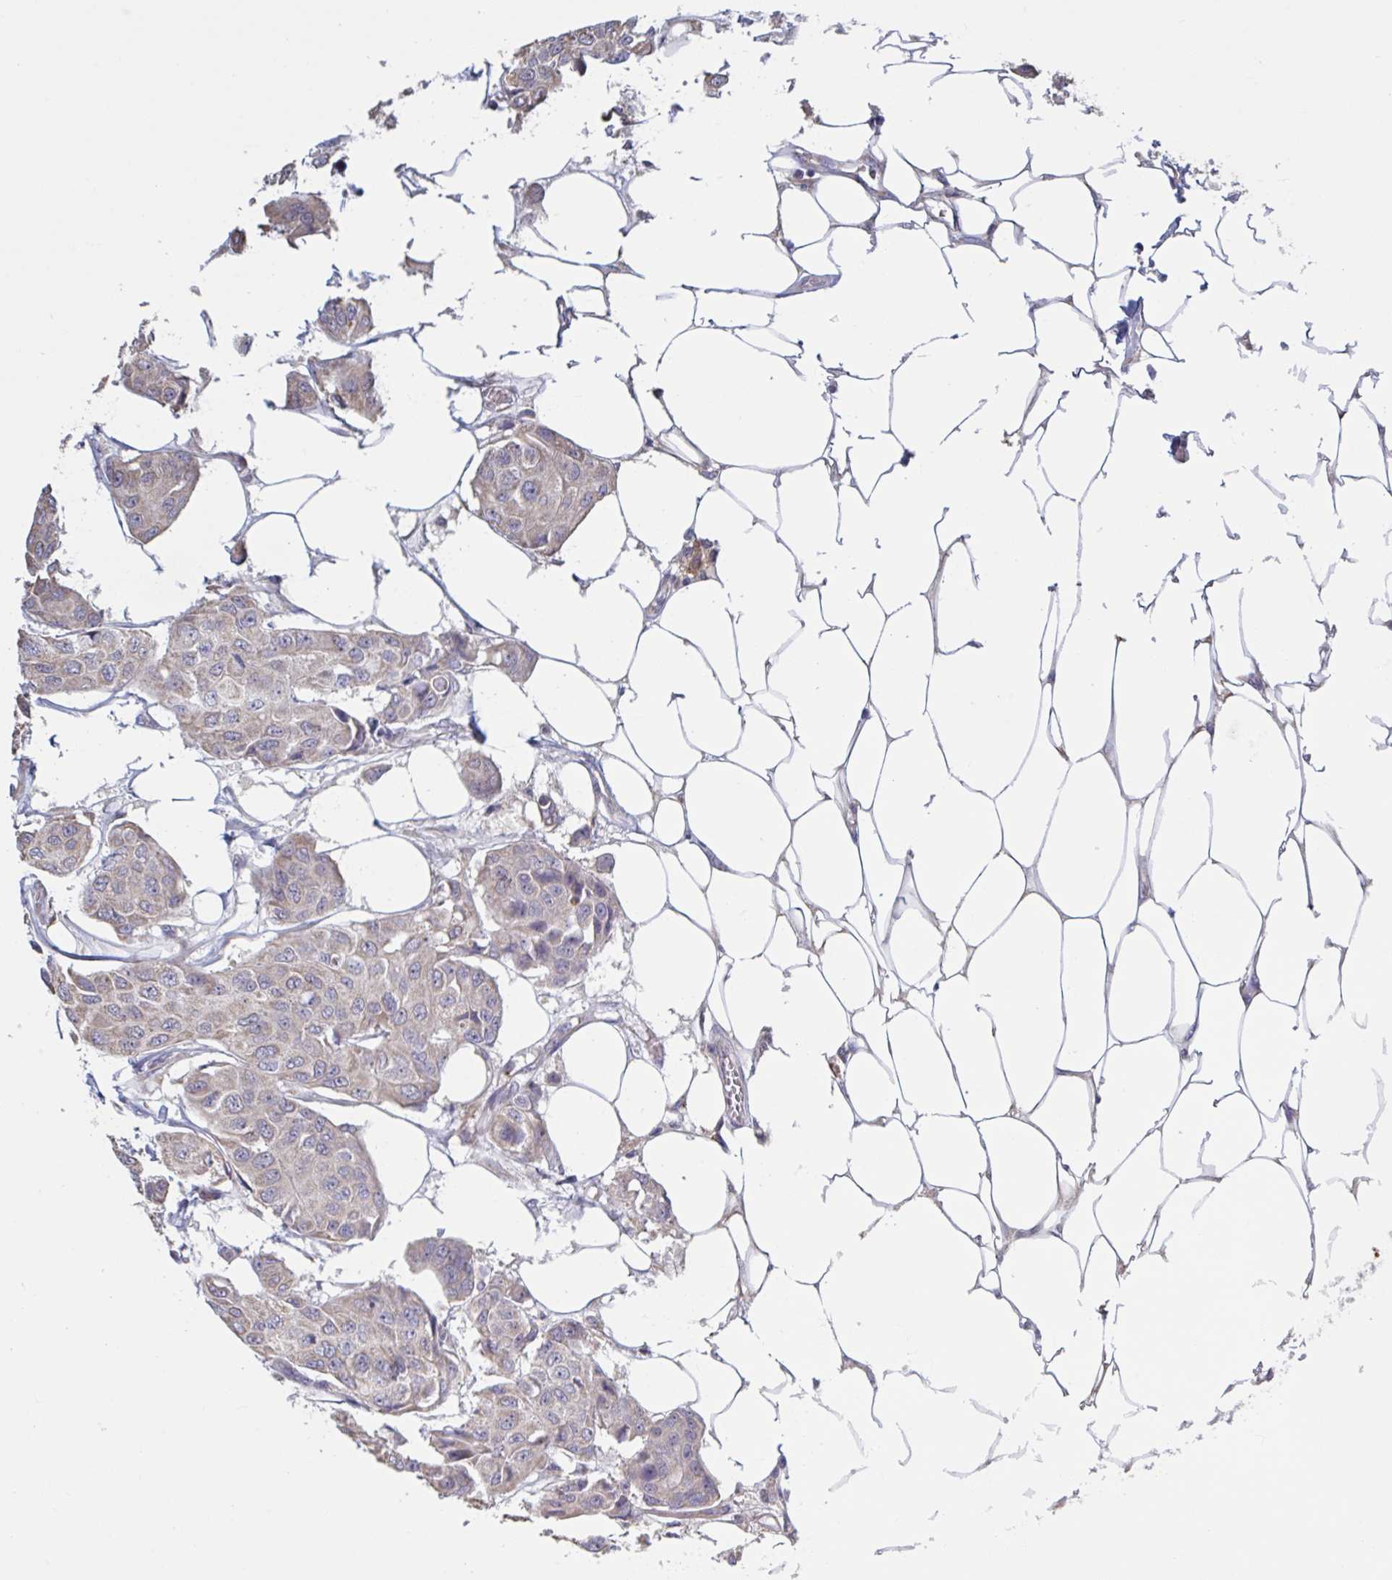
{"staining": {"intensity": "negative", "quantity": "none", "location": "none"}, "tissue": "breast cancer", "cell_type": "Tumor cells", "image_type": "cancer", "snomed": [{"axis": "morphology", "description": "Duct carcinoma"}, {"axis": "topography", "description": "Breast"}, {"axis": "topography", "description": "Lymph node"}], "caption": "High magnification brightfield microscopy of invasive ductal carcinoma (breast) stained with DAB (brown) and counterstained with hematoxylin (blue): tumor cells show no significant staining.", "gene": "CD1E", "patient": {"sex": "female", "age": 80}}